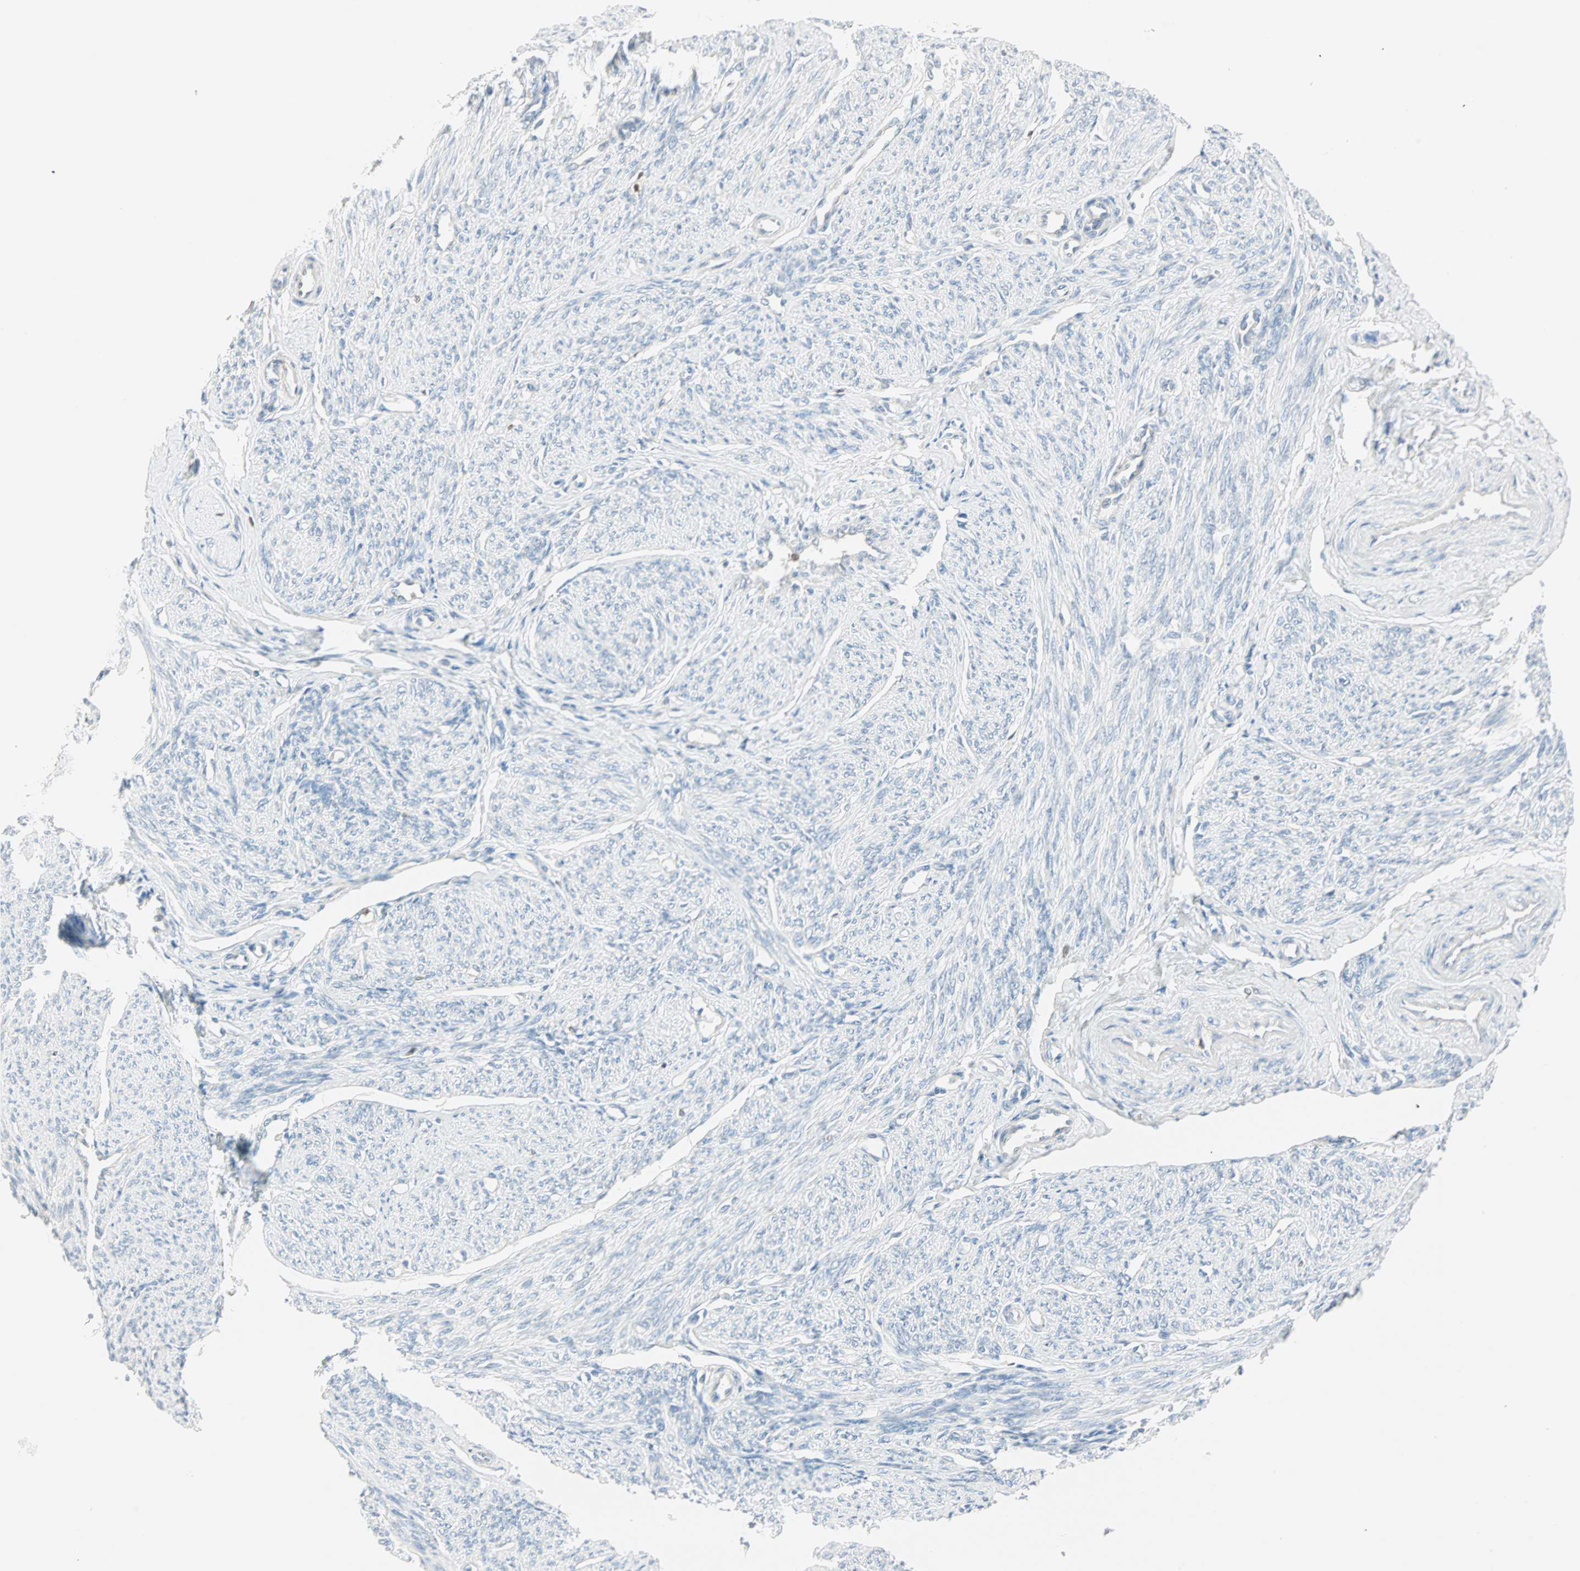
{"staining": {"intensity": "negative", "quantity": "none", "location": "none"}, "tissue": "smooth muscle", "cell_type": "Smooth muscle cells", "image_type": "normal", "snomed": [{"axis": "morphology", "description": "Normal tissue, NOS"}, {"axis": "topography", "description": "Smooth muscle"}], "caption": "IHC image of normal smooth muscle: smooth muscle stained with DAB (3,3'-diaminobenzidine) demonstrates no significant protein expression in smooth muscle cells. Nuclei are stained in blue.", "gene": "MLLT10", "patient": {"sex": "female", "age": 65}}